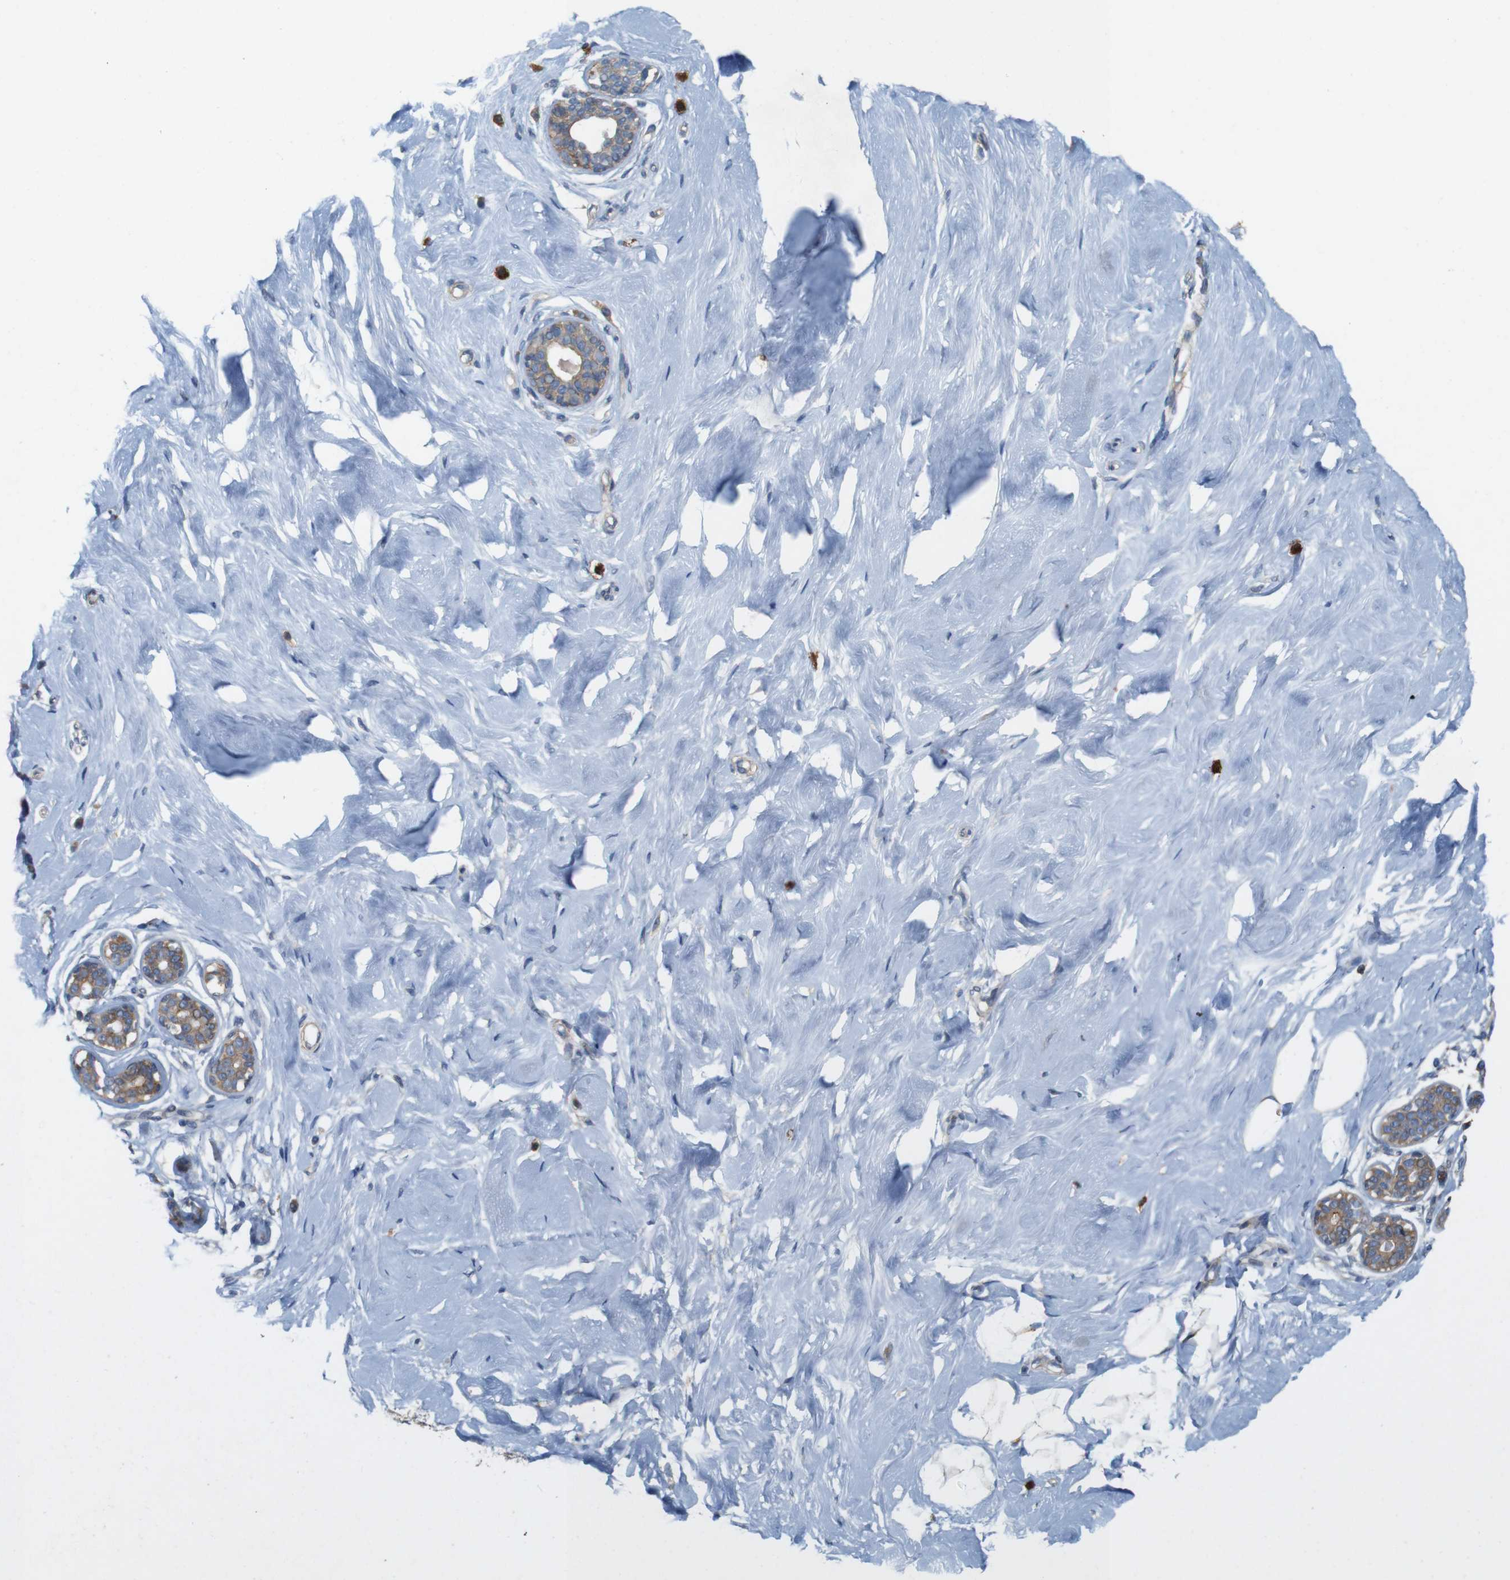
{"staining": {"intensity": "moderate", "quantity": ">75%", "location": "cytoplasmic/membranous"}, "tissue": "breast", "cell_type": "Adipocytes", "image_type": "normal", "snomed": [{"axis": "morphology", "description": "Normal tissue, NOS"}, {"axis": "topography", "description": "Breast"}], "caption": "Breast stained with immunohistochemistry (IHC) exhibits moderate cytoplasmic/membranous positivity in about >75% of adipocytes.", "gene": "SIGLEC8", "patient": {"sex": "female", "age": 23}}